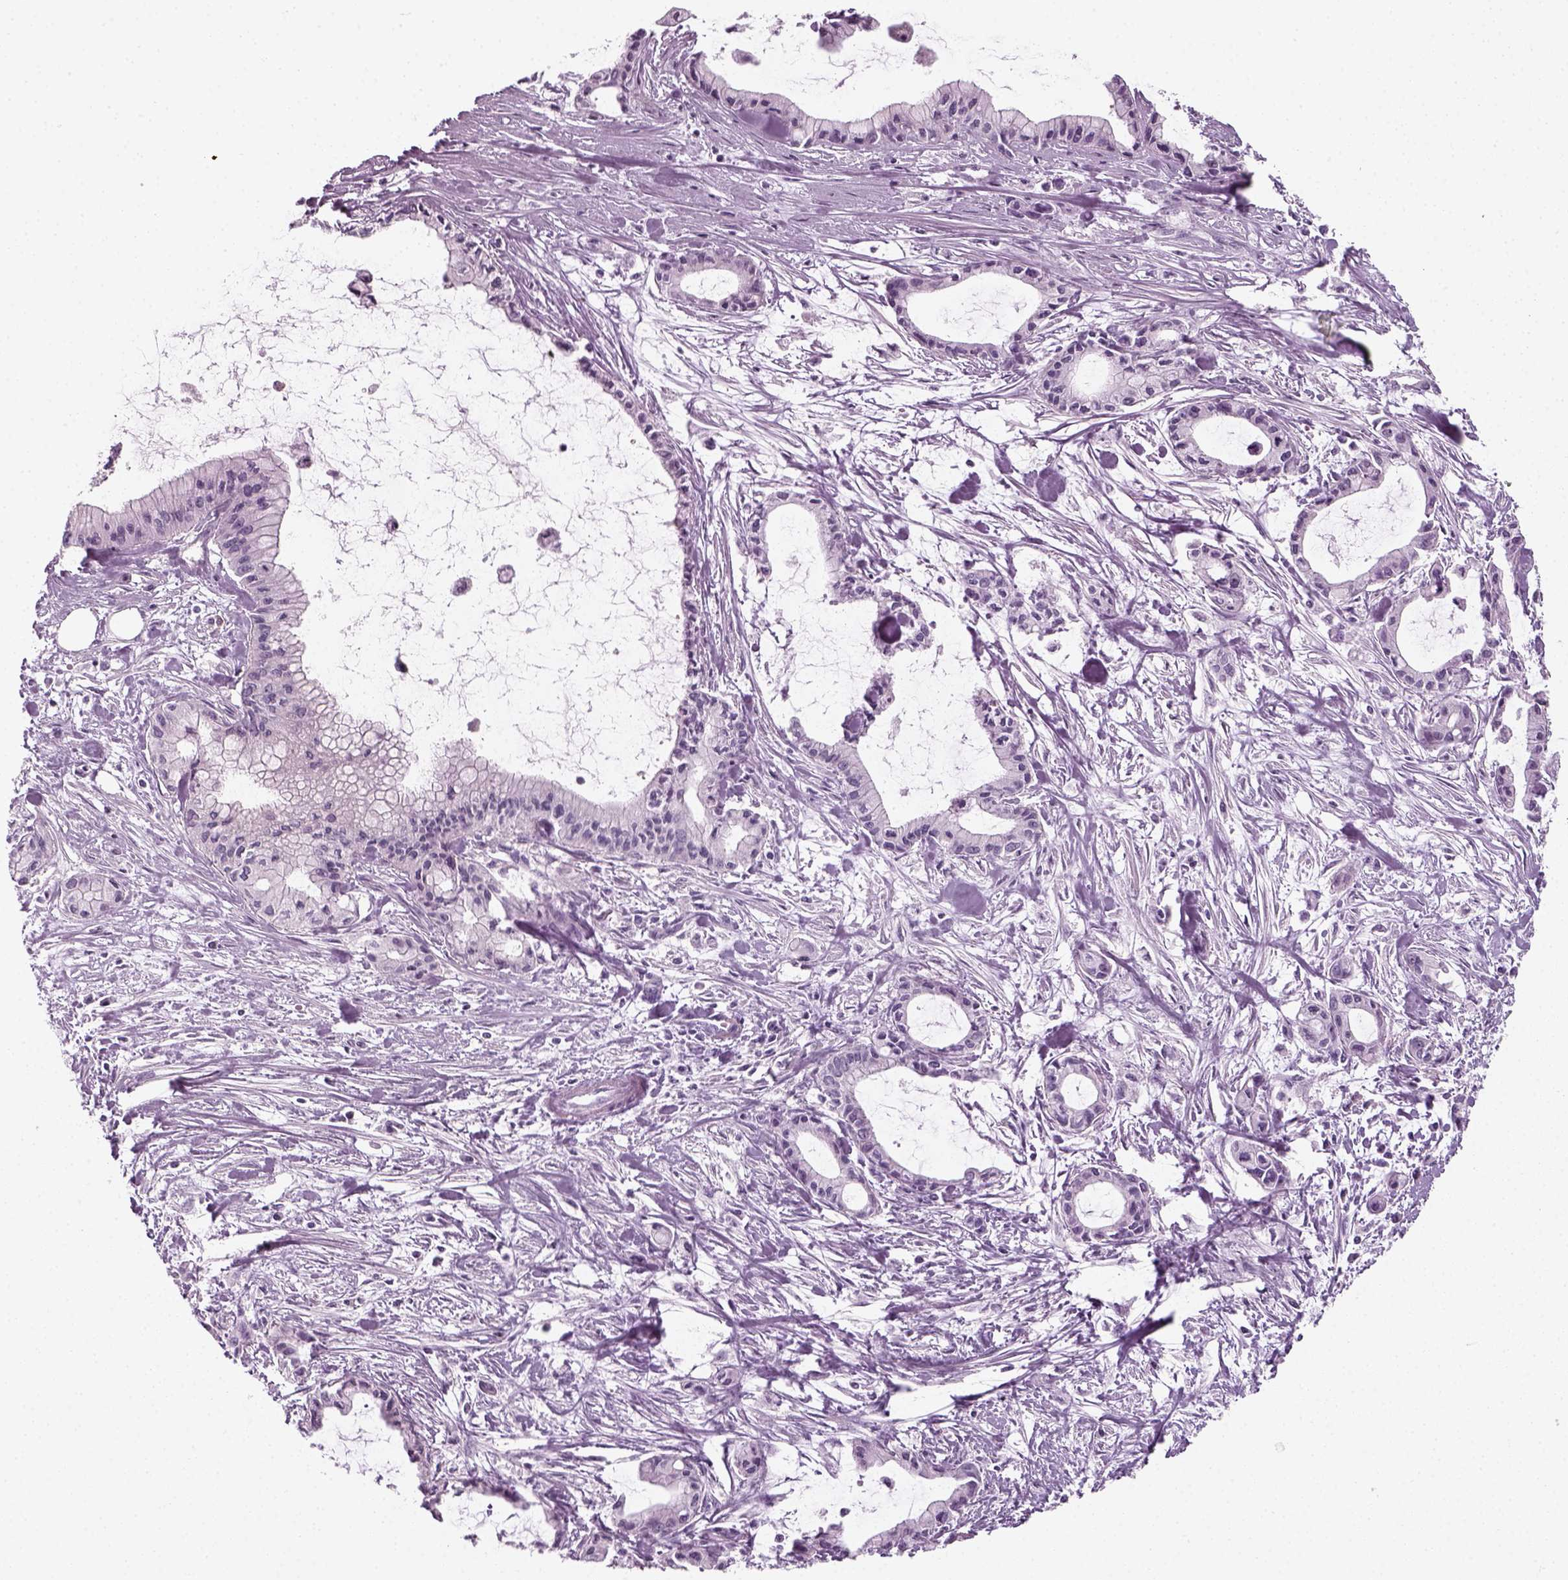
{"staining": {"intensity": "negative", "quantity": "none", "location": "none"}, "tissue": "pancreatic cancer", "cell_type": "Tumor cells", "image_type": "cancer", "snomed": [{"axis": "morphology", "description": "Adenocarcinoma, NOS"}, {"axis": "topography", "description": "Pancreas"}], "caption": "Histopathology image shows no protein positivity in tumor cells of pancreatic cancer tissue.", "gene": "KRT75", "patient": {"sex": "male", "age": 48}}